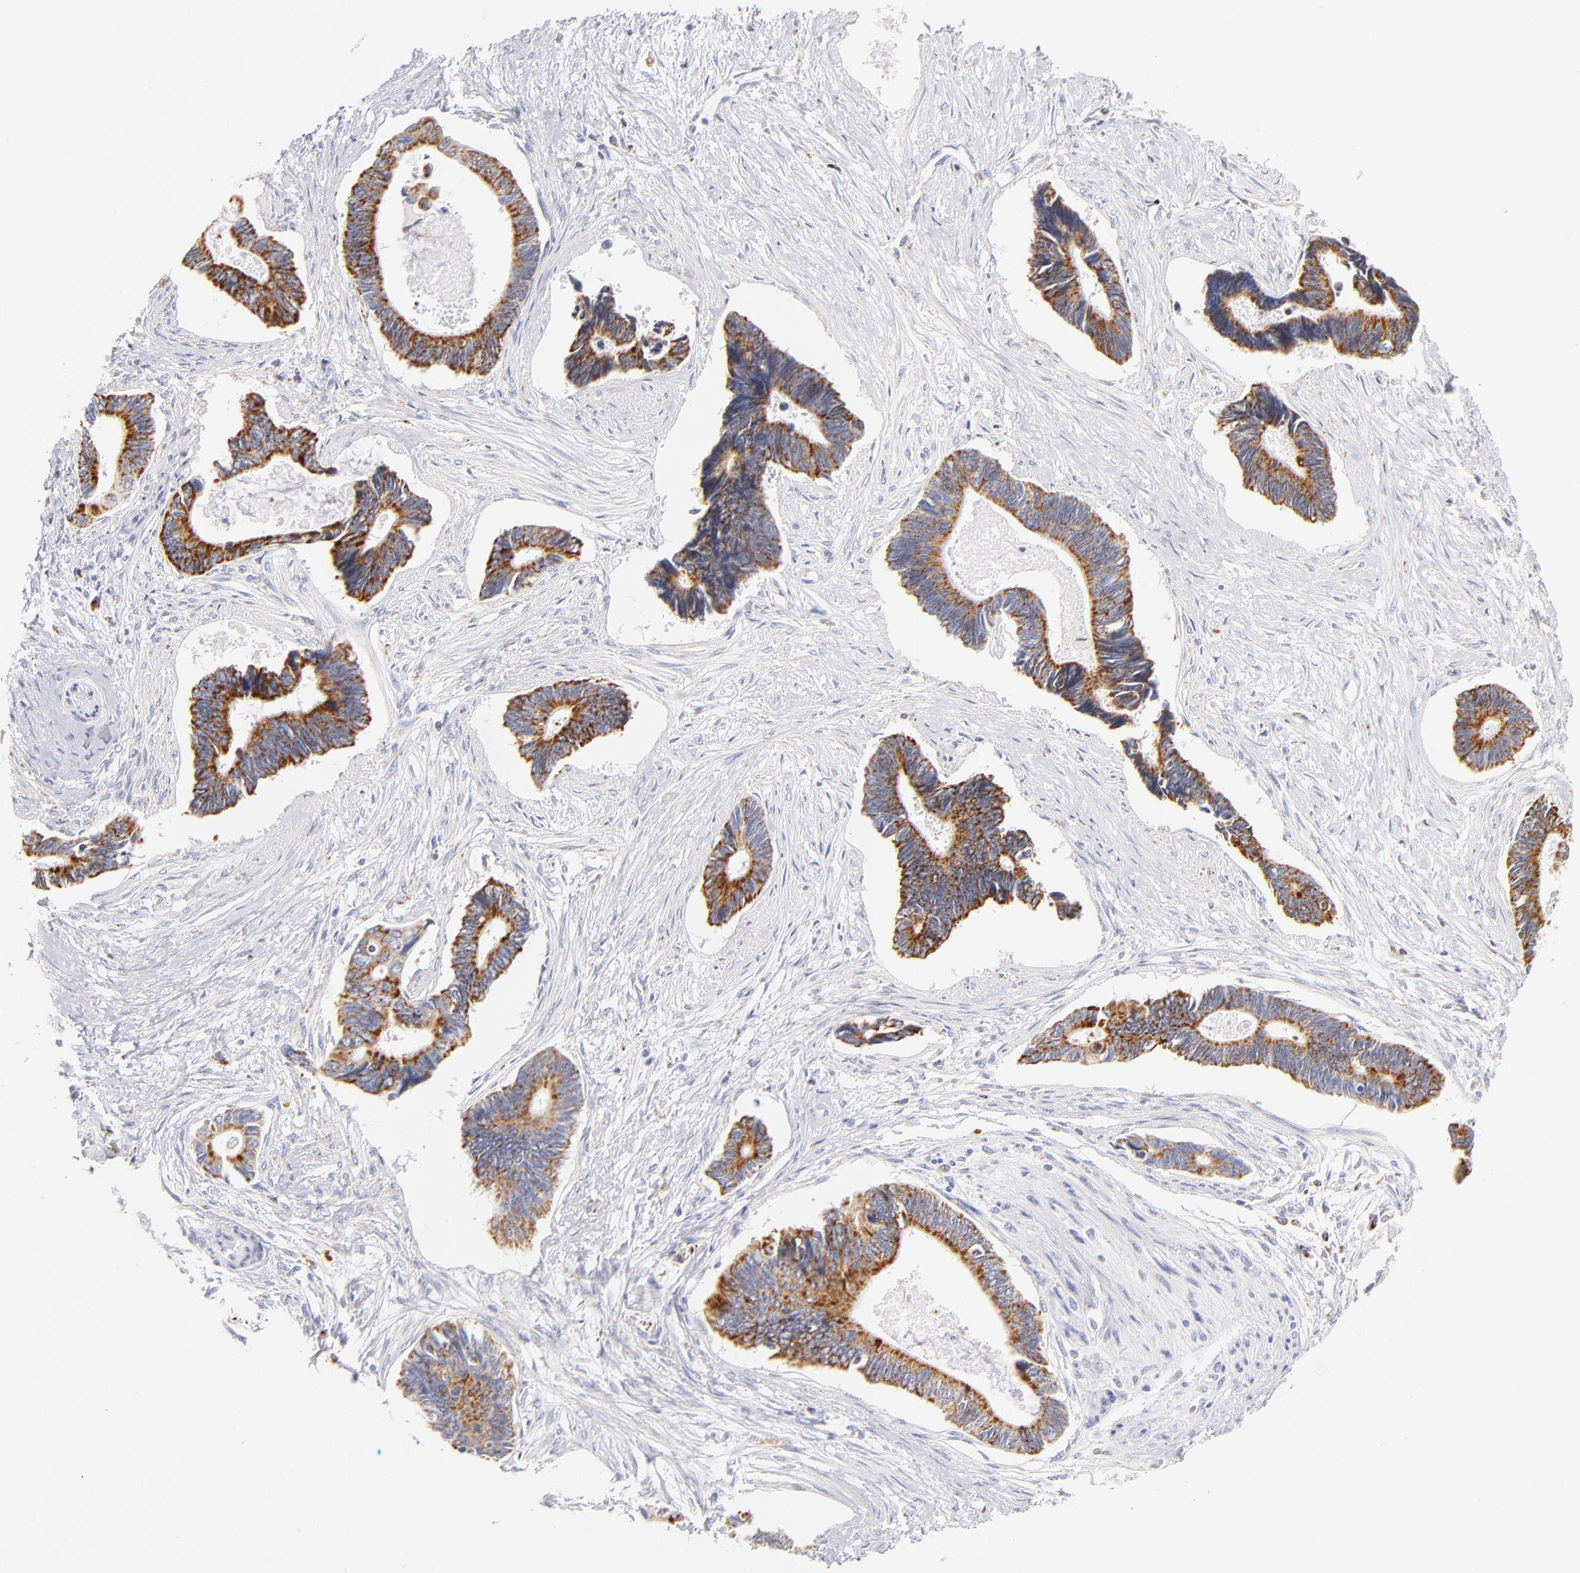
{"staining": {"intensity": "strong", "quantity": ">75%", "location": "cytoplasmic/membranous"}, "tissue": "pancreatic cancer", "cell_type": "Tumor cells", "image_type": "cancer", "snomed": [{"axis": "morphology", "description": "Adenocarcinoma, NOS"}, {"axis": "topography", "description": "Pancreas"}], "caption": "Protein positivity by immunohistochemistry displays strong cytoplasmic/membranous expression in approximately >75% of tumor cells in pancreatic adenocarcinoma. The protein is shown in brown color, while the nuclei are stained blue.", "gene": "AIFM1", "patient": {"sex": "female", "age": 70}}